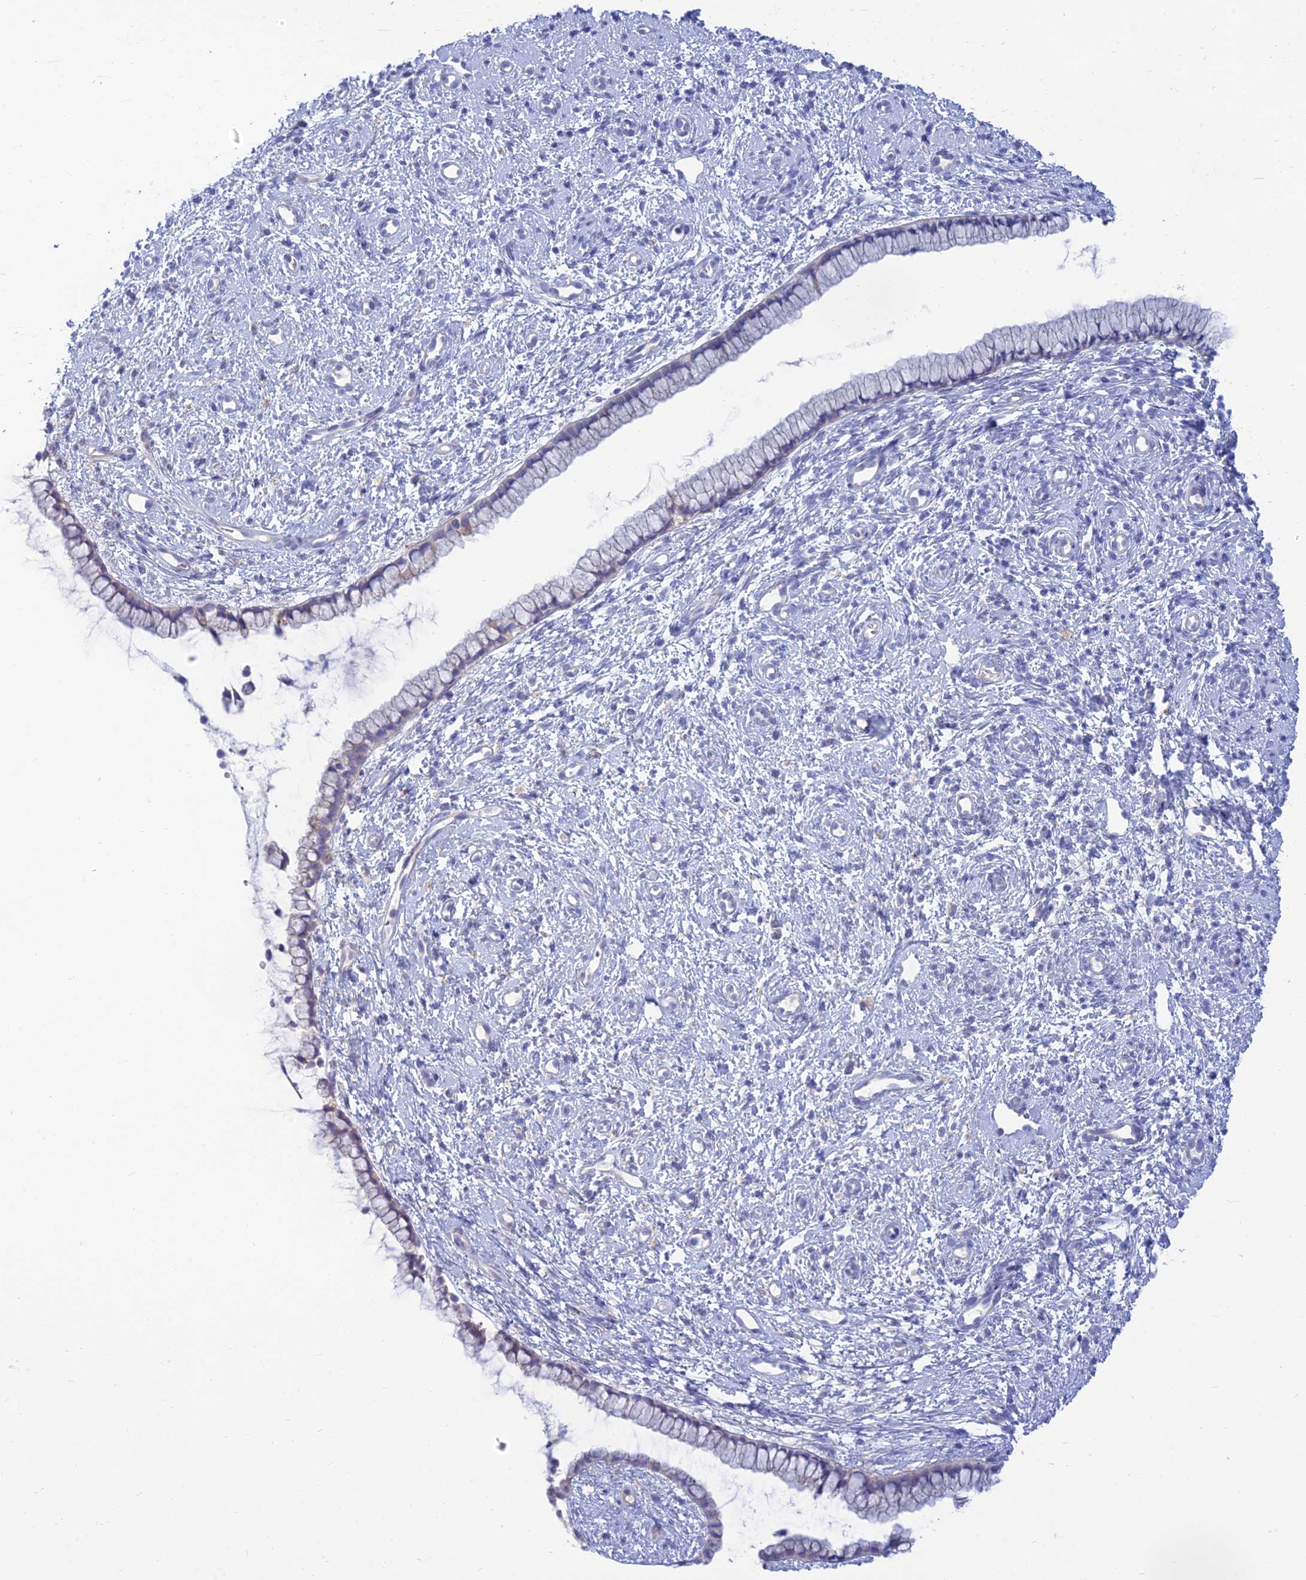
{"staining": {"intensity": "weak", "quantity": "<25%", "location": "cytoplasmic/membranous"}, "tissue": "cervix", "cell_type": "Glandular cells", "image_type": "normal", "snomed": [{"axis": "morphology", "description": "Normal tissue, NOS"}, {"axis": "topography", "description": "Cervix"}], "caption": "High magnification brightfield microscopy of unremarkable cervix stained with DAB (3,3'-diaminobenzidine) (brown) and counterstained with hematoxylin (blue): glandular cells show no significant staining.", "gene": "TMEM30B", "patient": {"sex": "female", "age": 57}}